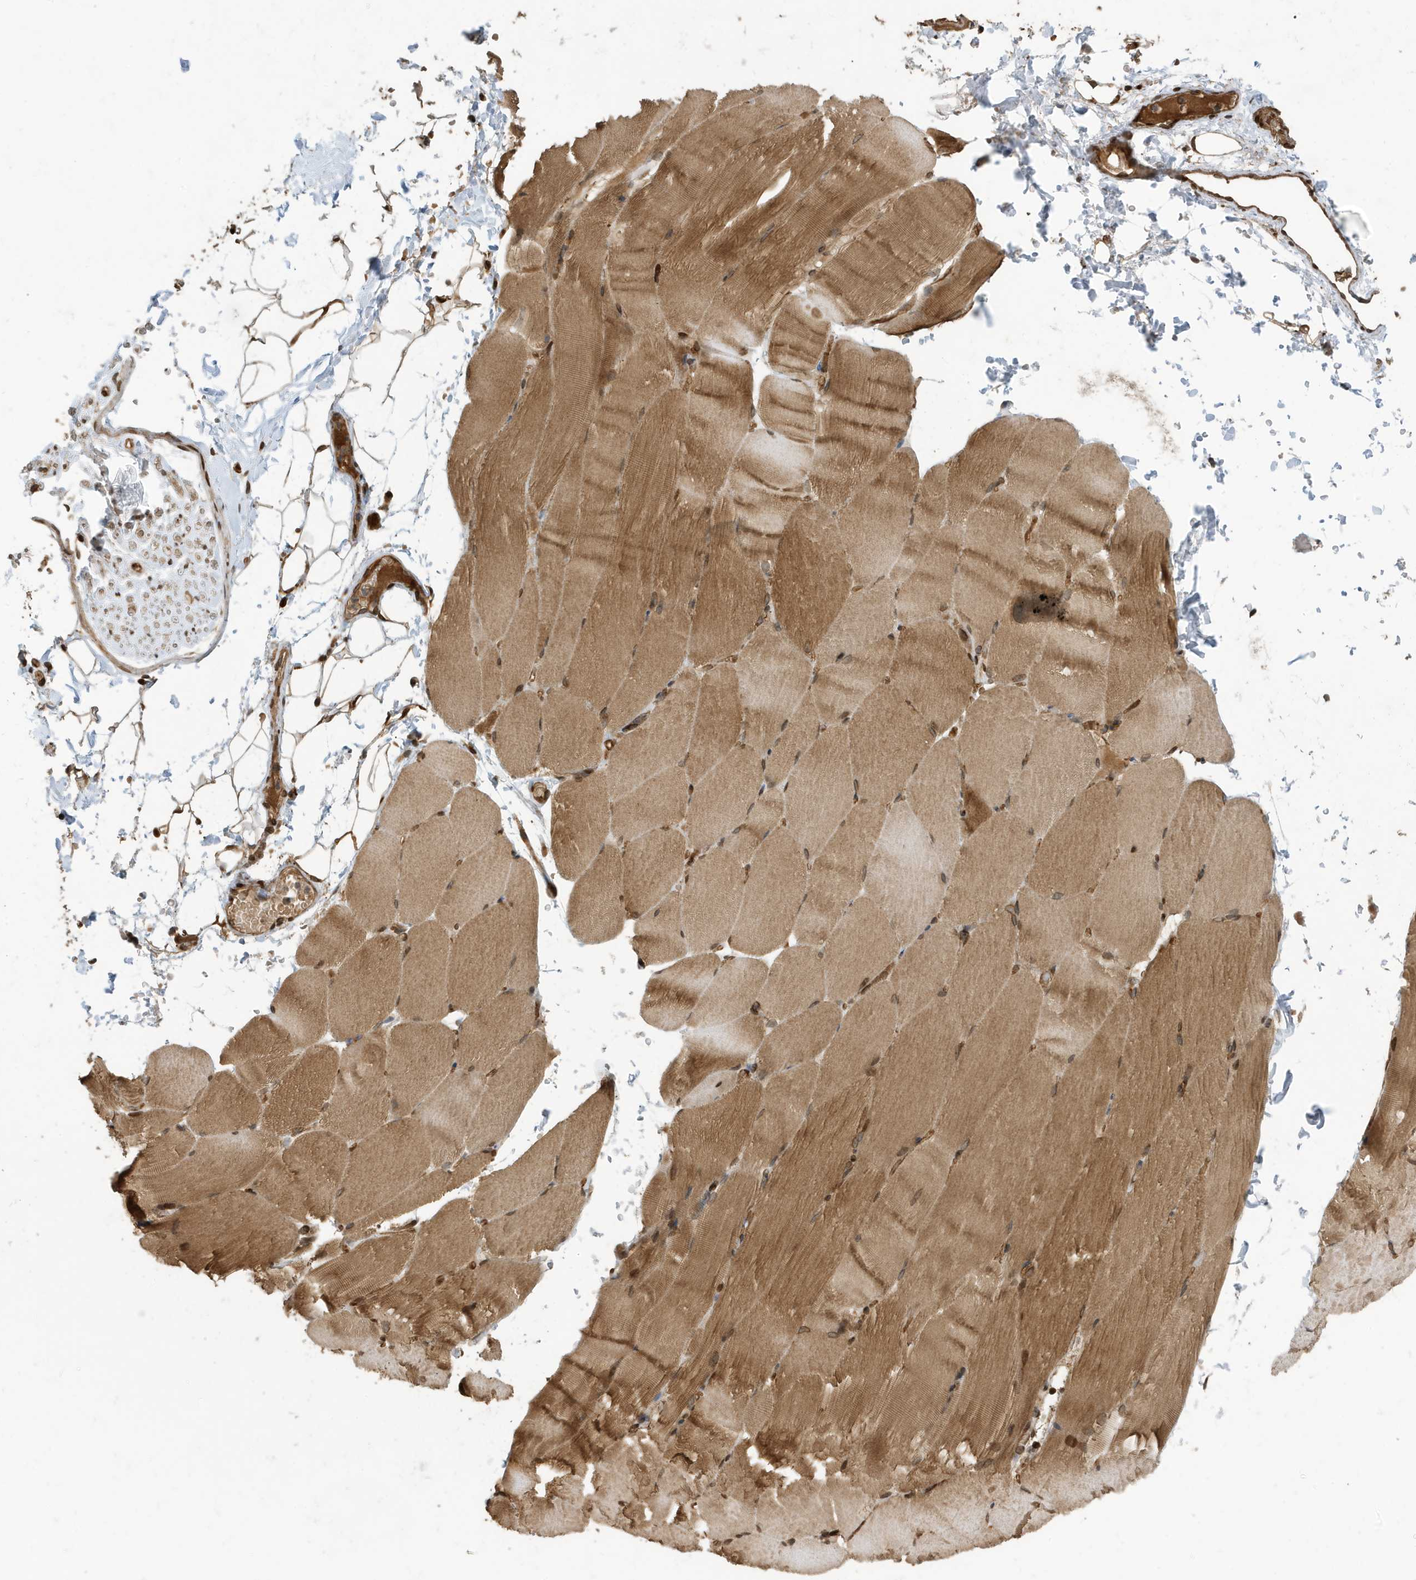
{"staining": {"intensity": "moderate", "quantity": ">75%", "location": "cytoplasmic/membranous,nuclear"}, "tissue": "skeletal muscle", "cell_type": "Myocytes", "image_type": "normal", "snomed": [{"axis": "morphology", "description": "Normal tissue, NOS"}, {"axis": "topography", "description": "Skeletal muscle"}, {"axis": "topography", "description": "Parathyroid gland"}], "caption": "Moderate cytoplasmic/membranous,nuclear expression is seen in approximately >75% of myocytes in normal skeletal muscle.", "gene": "DUSP18", "patient": {"sex": "female", "age": 37}}